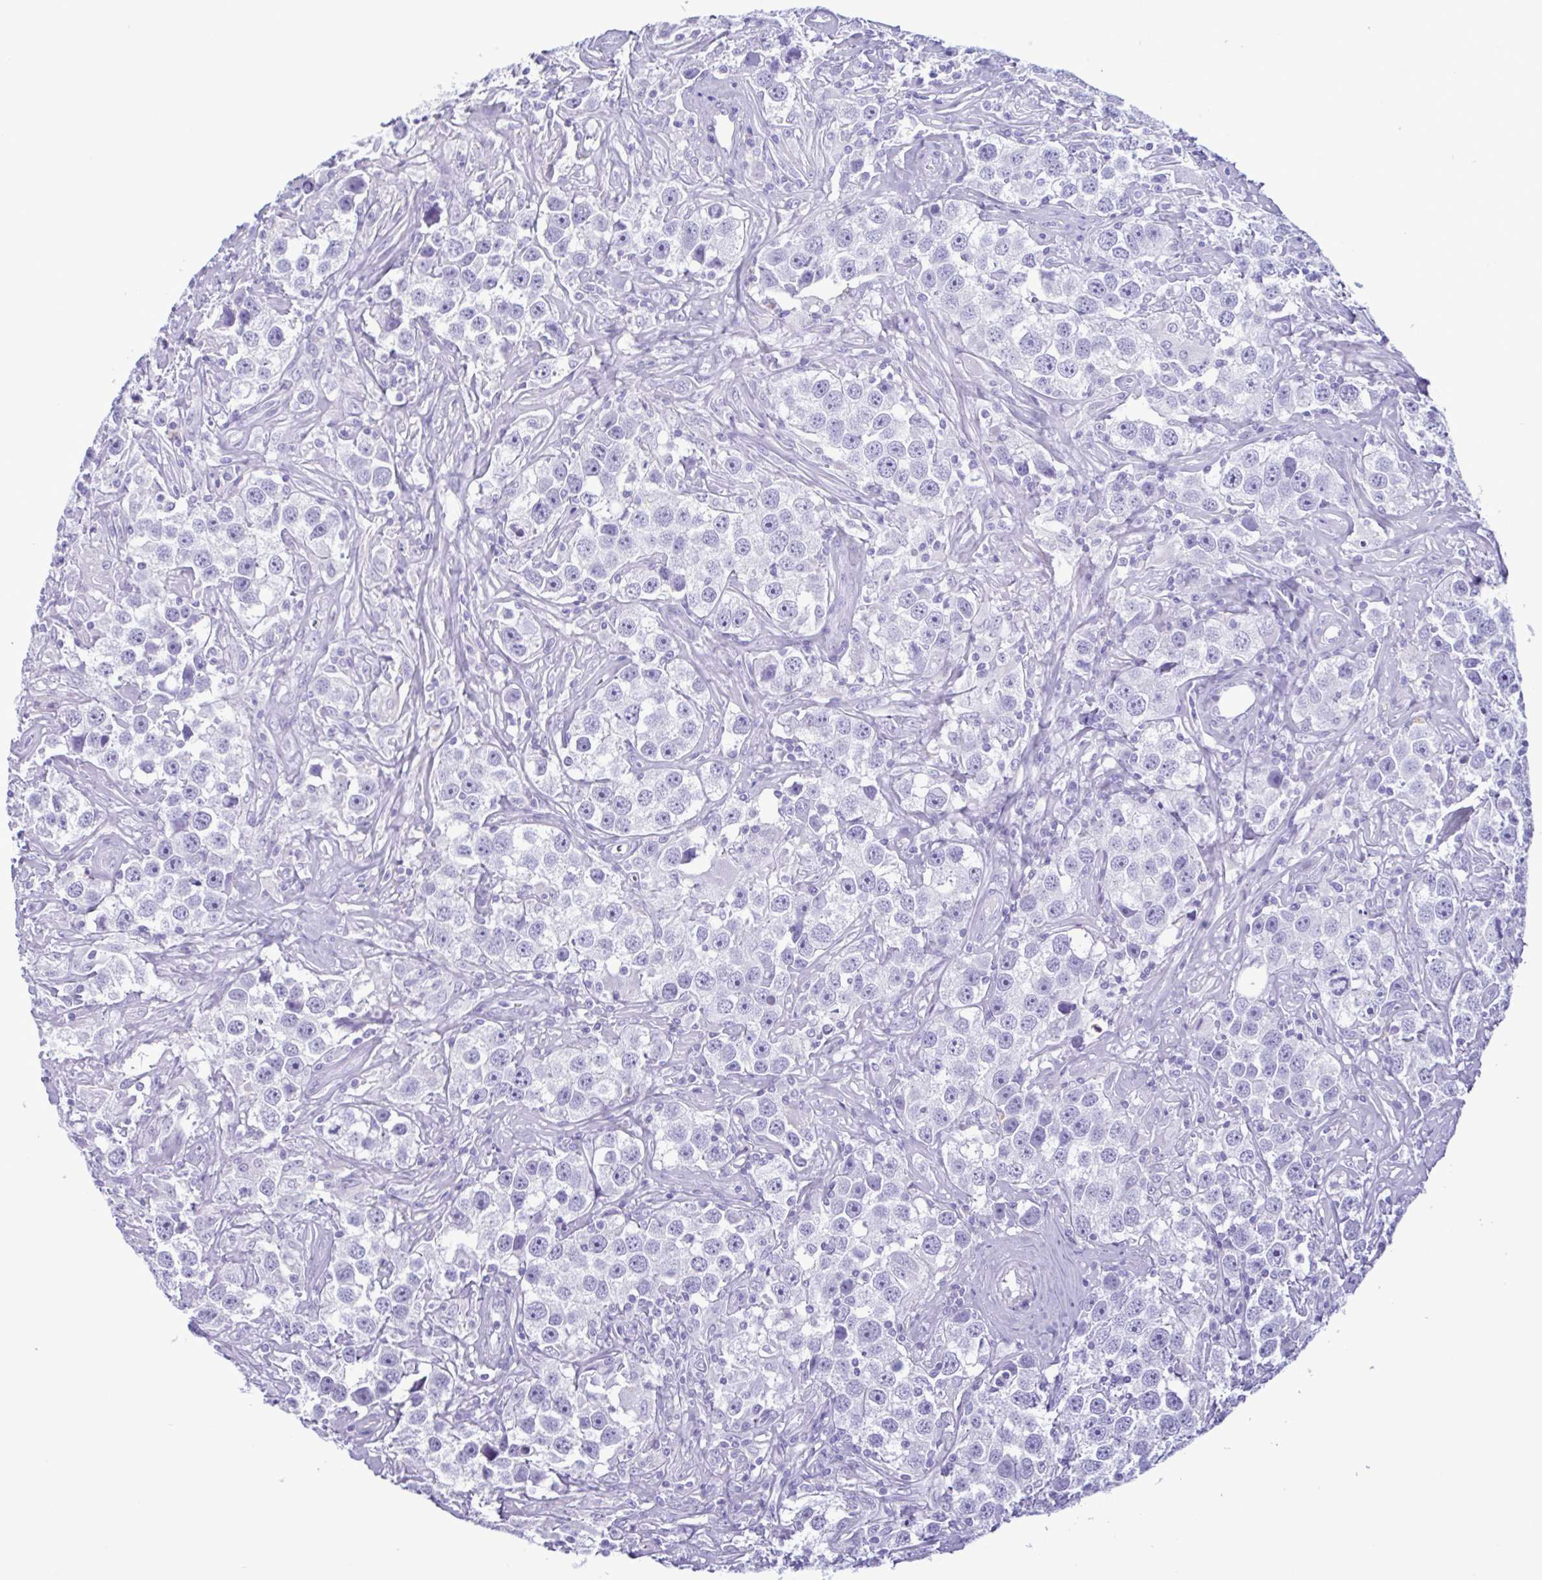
{"staining": {"intensity": "negative", "quantity": "none", "location": "none"}, "tissue": "testis cancer", "cell_type": "Tumor cells", "image_type": "cancer", "snomed": [{"axis": "morphology", "description": "Seminoma, NOS"}, {"axis": "topography", "description": "Testis"}], "caption": "Immunohistochemistry (IHC) of seminoma (testis) reveals no expression in tumor cells. (Immunohistochemistry (IHC), brightfield microscopy, high magnification).", "gene": "LTF", "patient": {"sex": "male", "age": 49}}